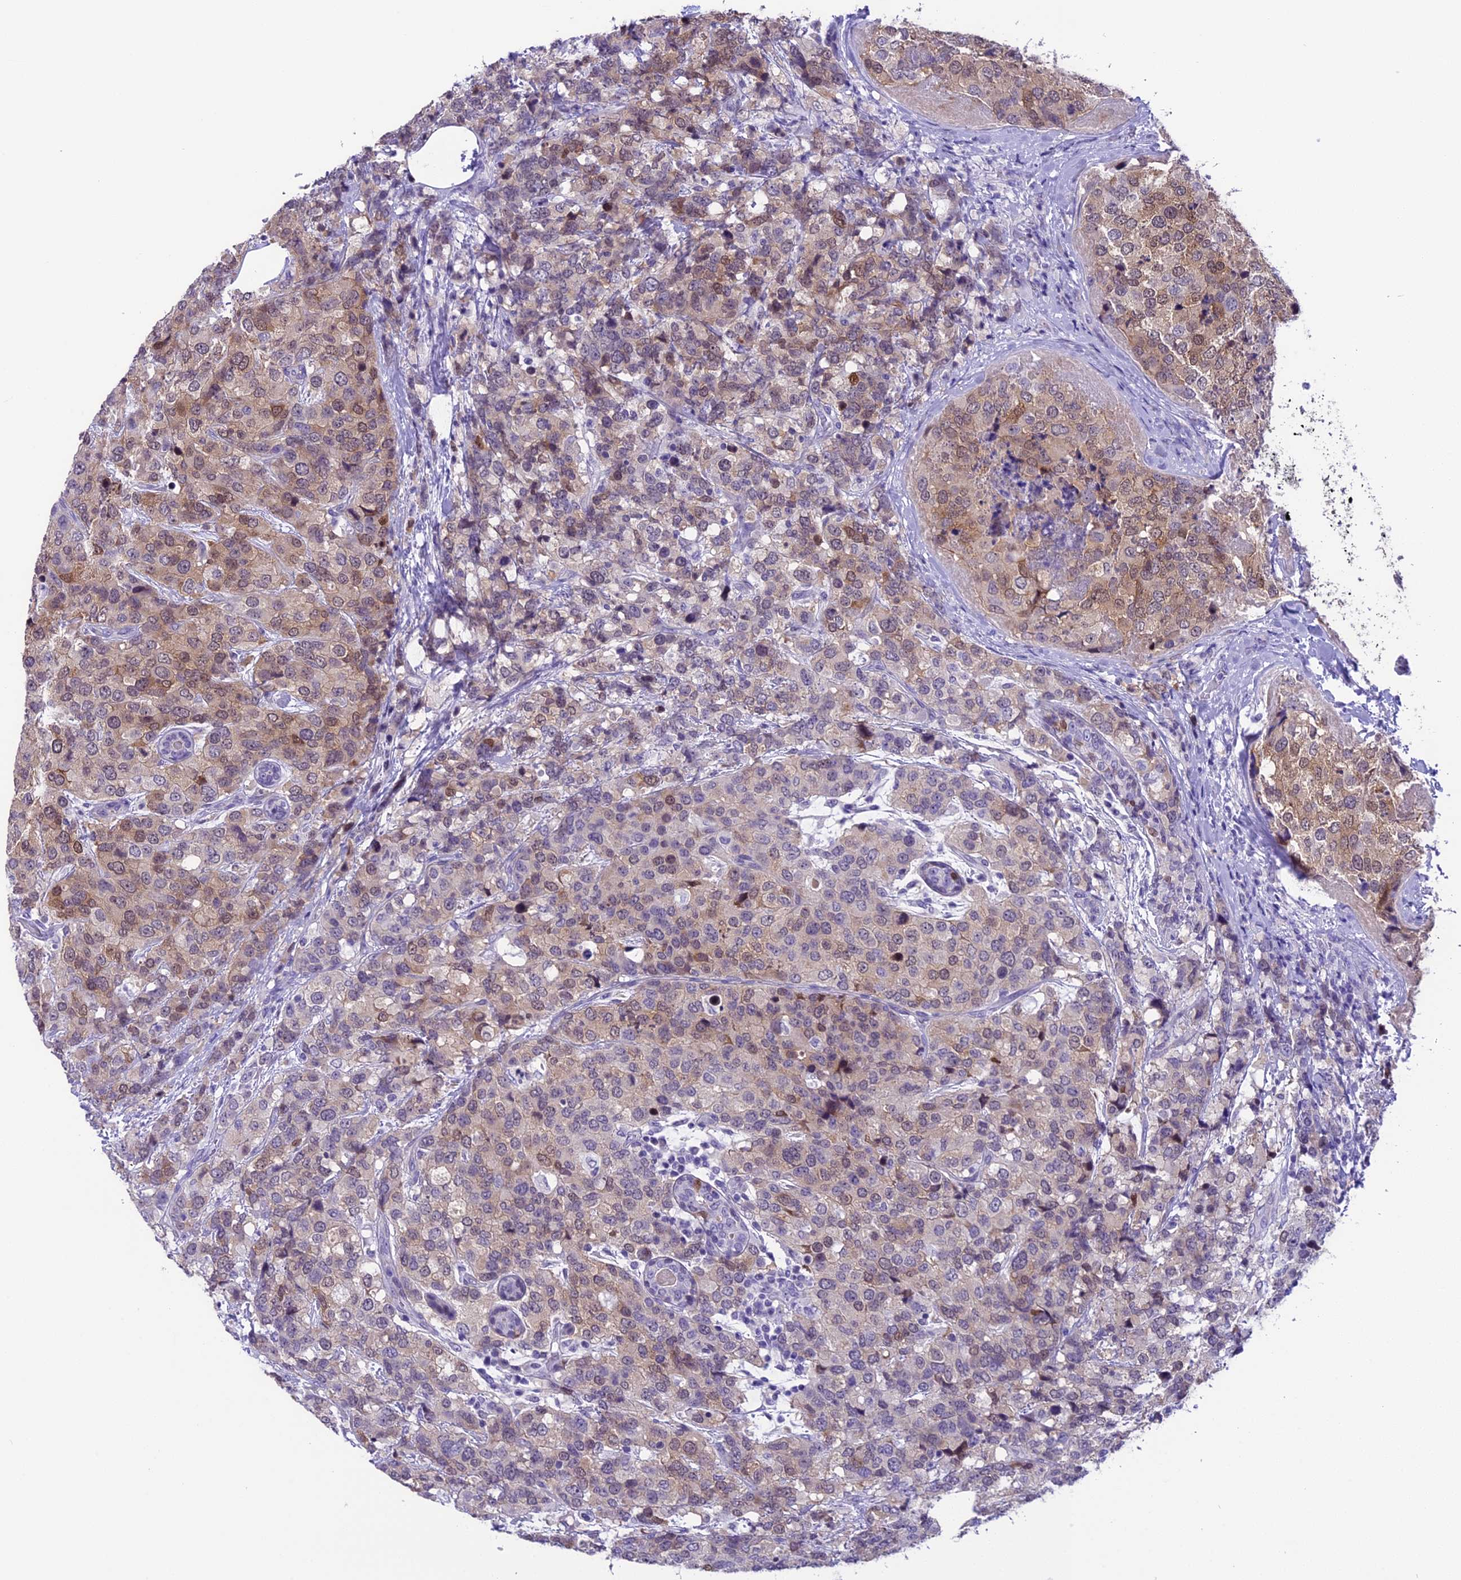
{"staining": {"intensity": "moderate", "quantity": "<25%", "location": "nuclear"}, "tissue": "breast cancer", "cell_type": "Tumor cells", "image_type": "cancer", "snomed": [{"axis": "morphology", "description": "Lobular carcinoma"}, {"axis": "topography", "description": "Breast"}], "caption": "Breast lobular carcinoma stained with a protein marker reveals moderate staining in tumor cells.", "gene": "PRR15", "patient": {"sex": "female", "age": 59}}